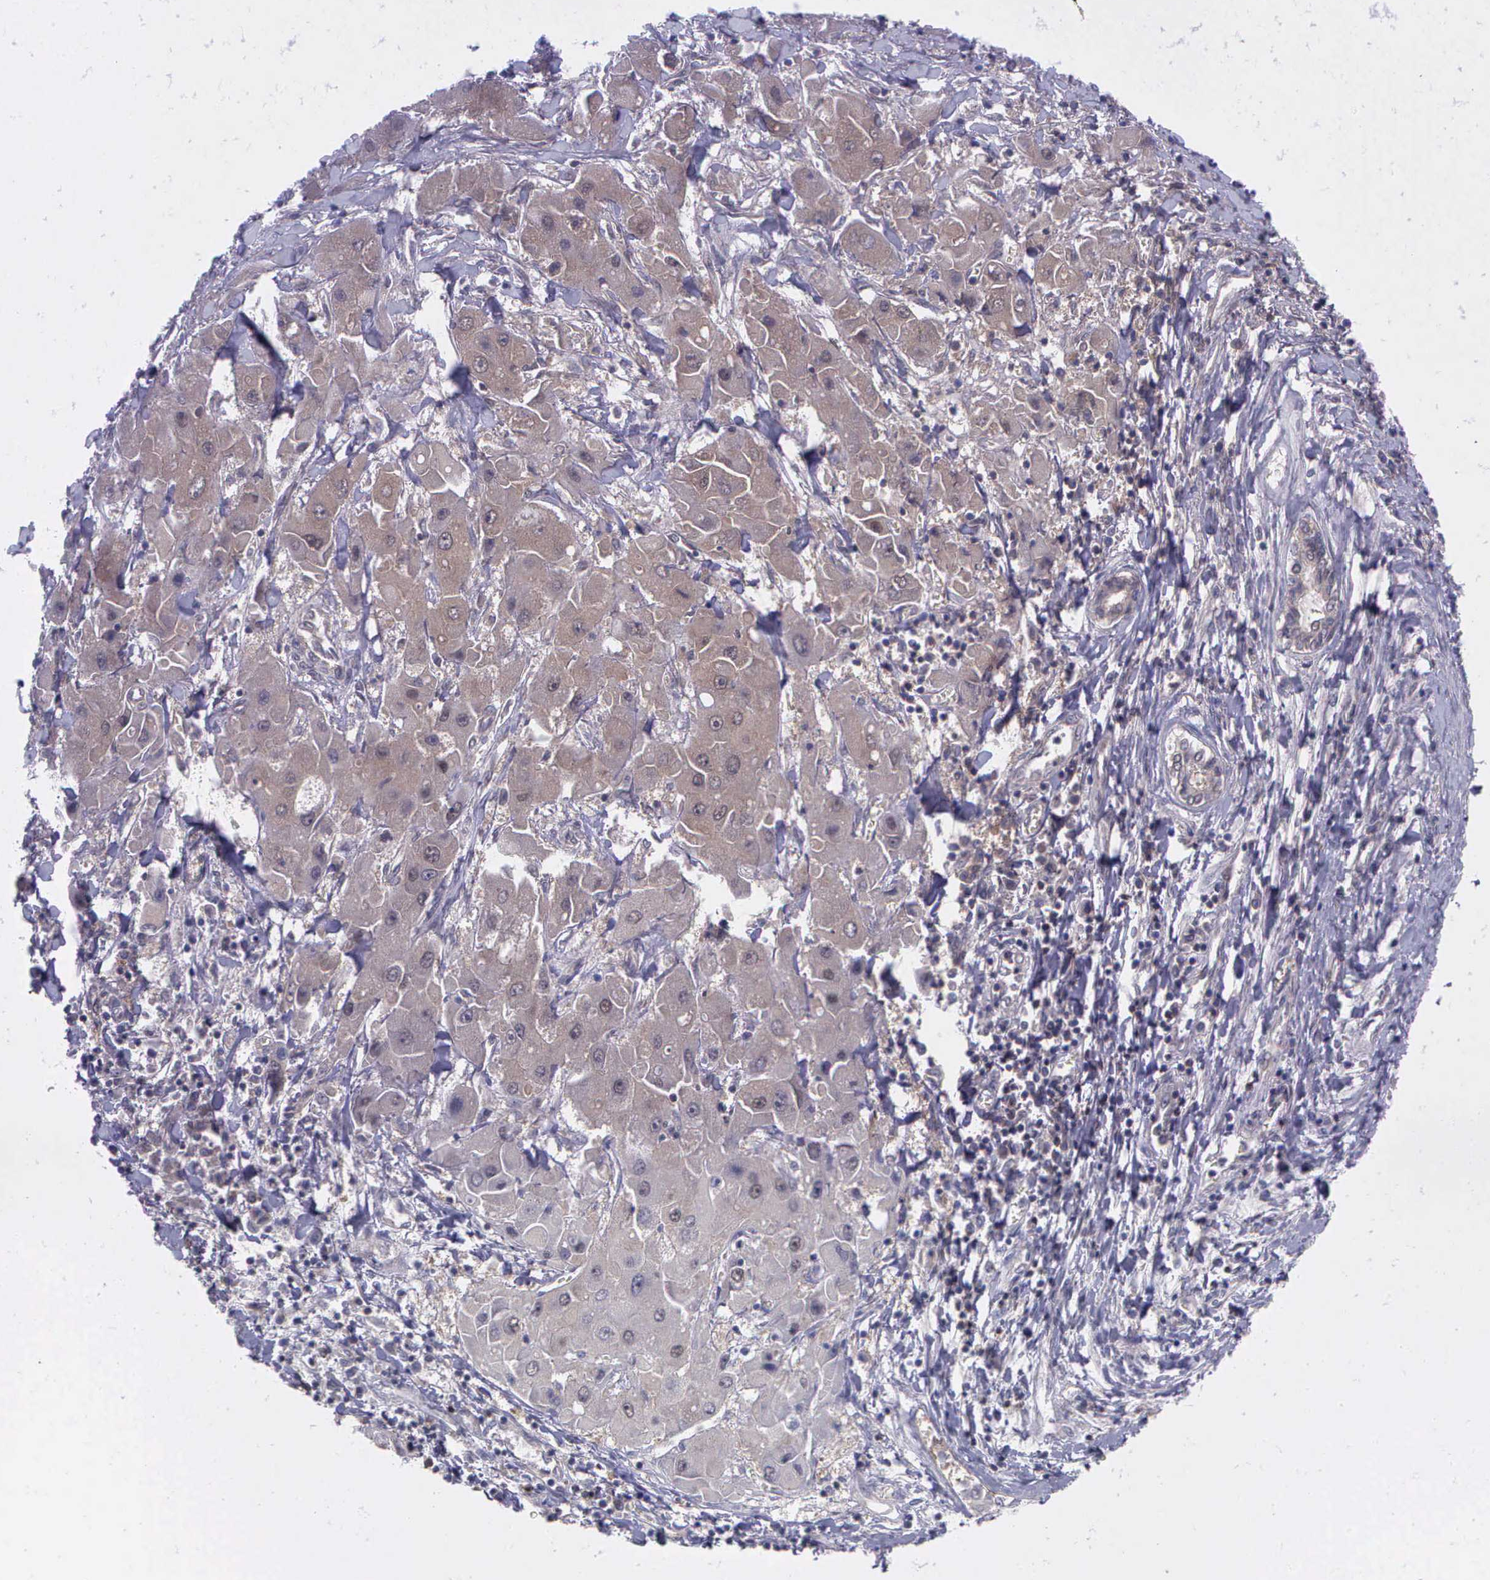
{"staining": {"intensity": "weak", "quantity": "25%-75%", "location": "cytoplasmic/membranous"}, "tissue": "liver cancer", "cell_type": "Tumor cells", "image_type": "cancer", "snomed": [{"axis": "morphology", "description": "Carcinoma, Hepatocellular, NOS"}, {"axis": "topography", "description": "Liver"}], "caption": "IHC staining of liver cancer (hepatocellular carcinoma), which reveals low levels of weak cytoplasmic/membranous expression in approximately 25%-75% of tumor cells indicating weak cytoplasmic/membranous protein positivity. The staining was performed using DAB (3,3'-diaminobenzidine) (brown) for protein detection and nuclei were counterstained in hematoxylin (blue).", "gene": "MICAL3", "patient": {"sex": "male", "age": 24}}